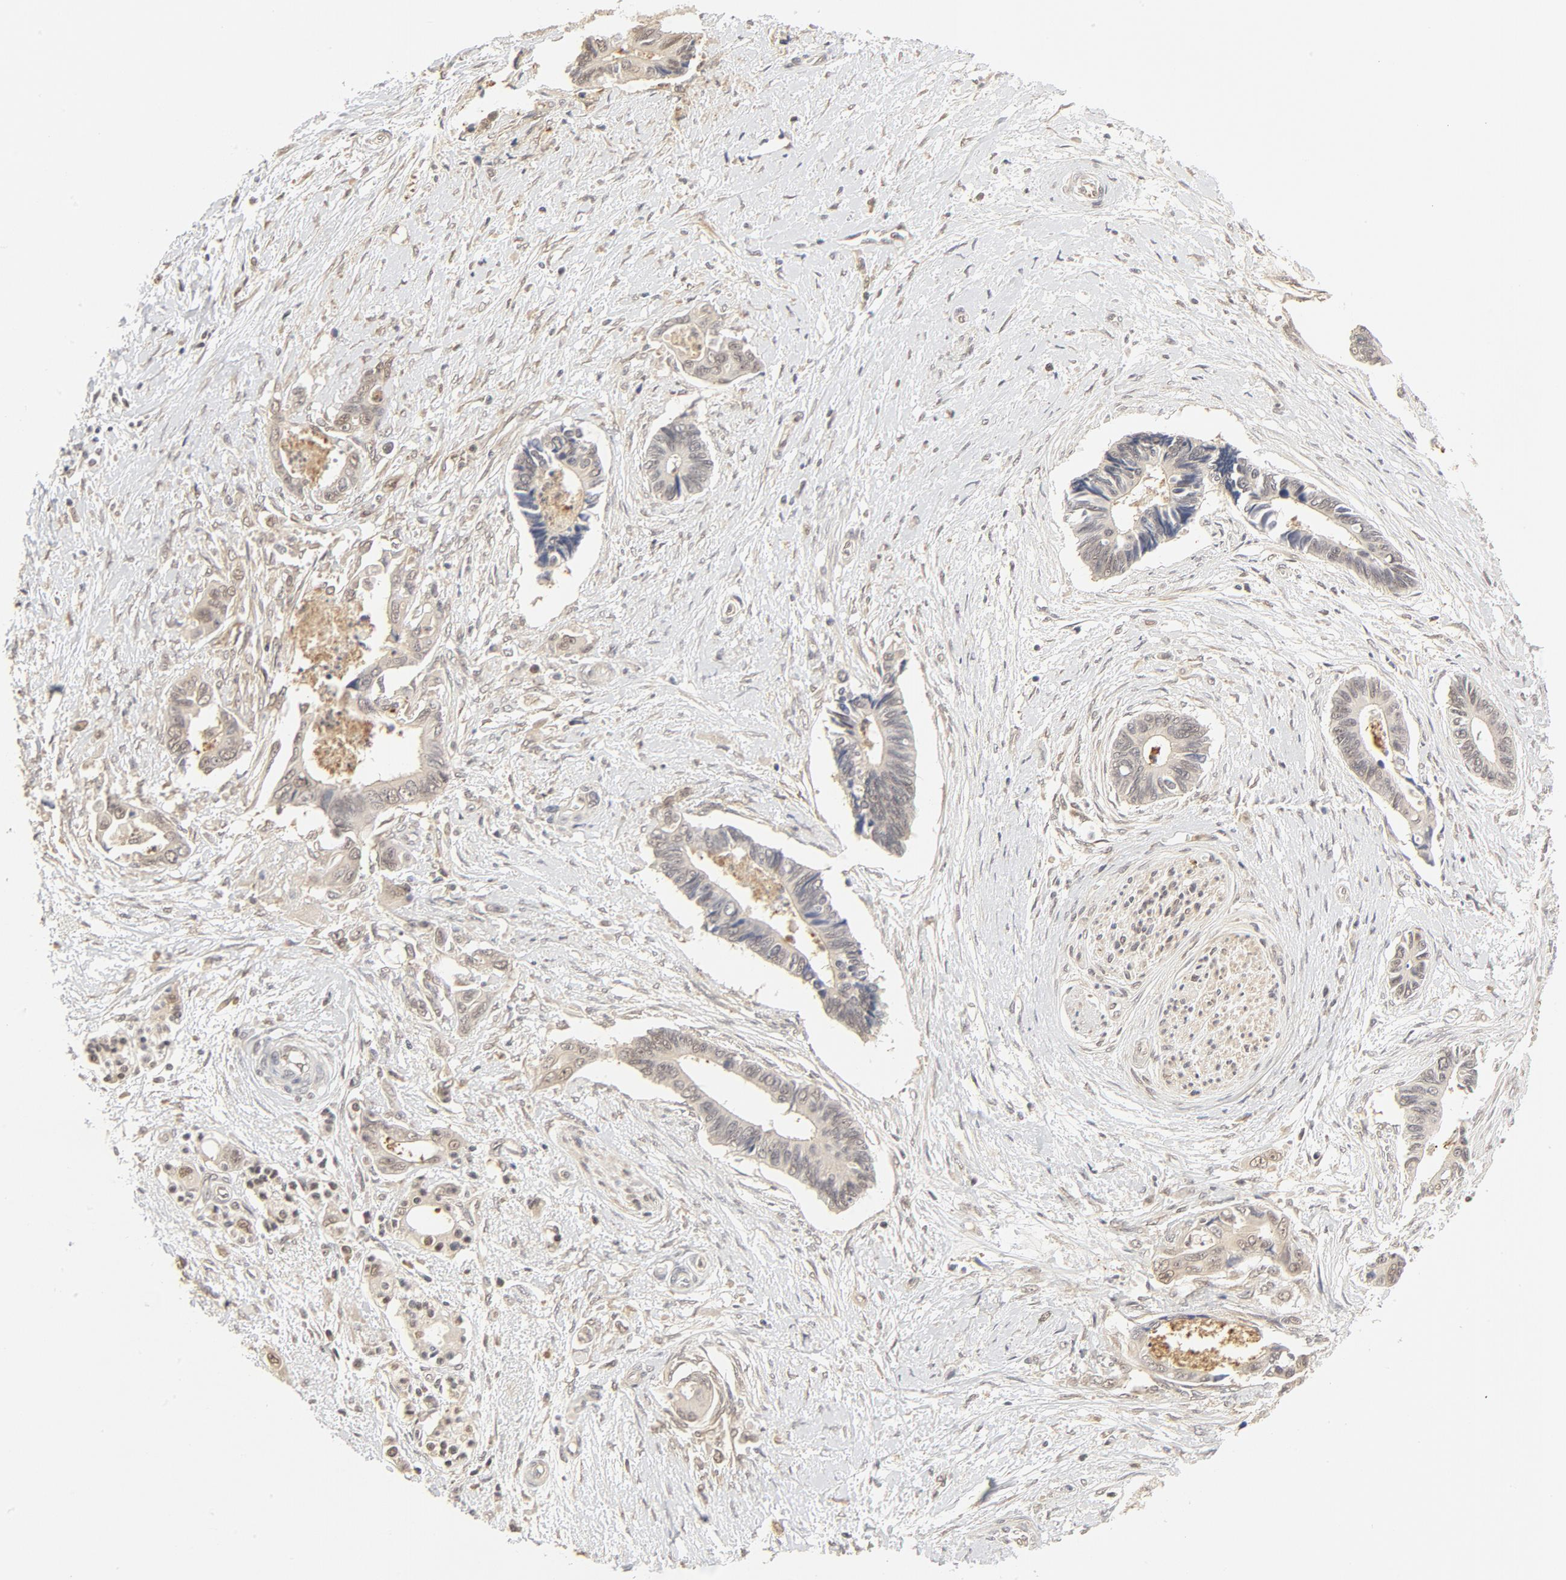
{"staining": {"intensity": "weak", "quantity": ">75%", "location": "cytoplasmic/membranous"}, "tissue": "pancreatic cancer", "cell_type": "Tumor cells", "image_type": "cancer", "snomed": [{"axis": "morphology", "description": "Adenocarcinoma, NOS"}, {"axis": "topography", "description": "Pancreas"}], "caption": "Pancreatic adenocarcinoma stained with a brown dye demonstrates weak cytoplasmic/membranous positive staining in about >75% of tumor cells.", "gene": "NEDD8", "patient": {"sex": "female", "age": 70}}